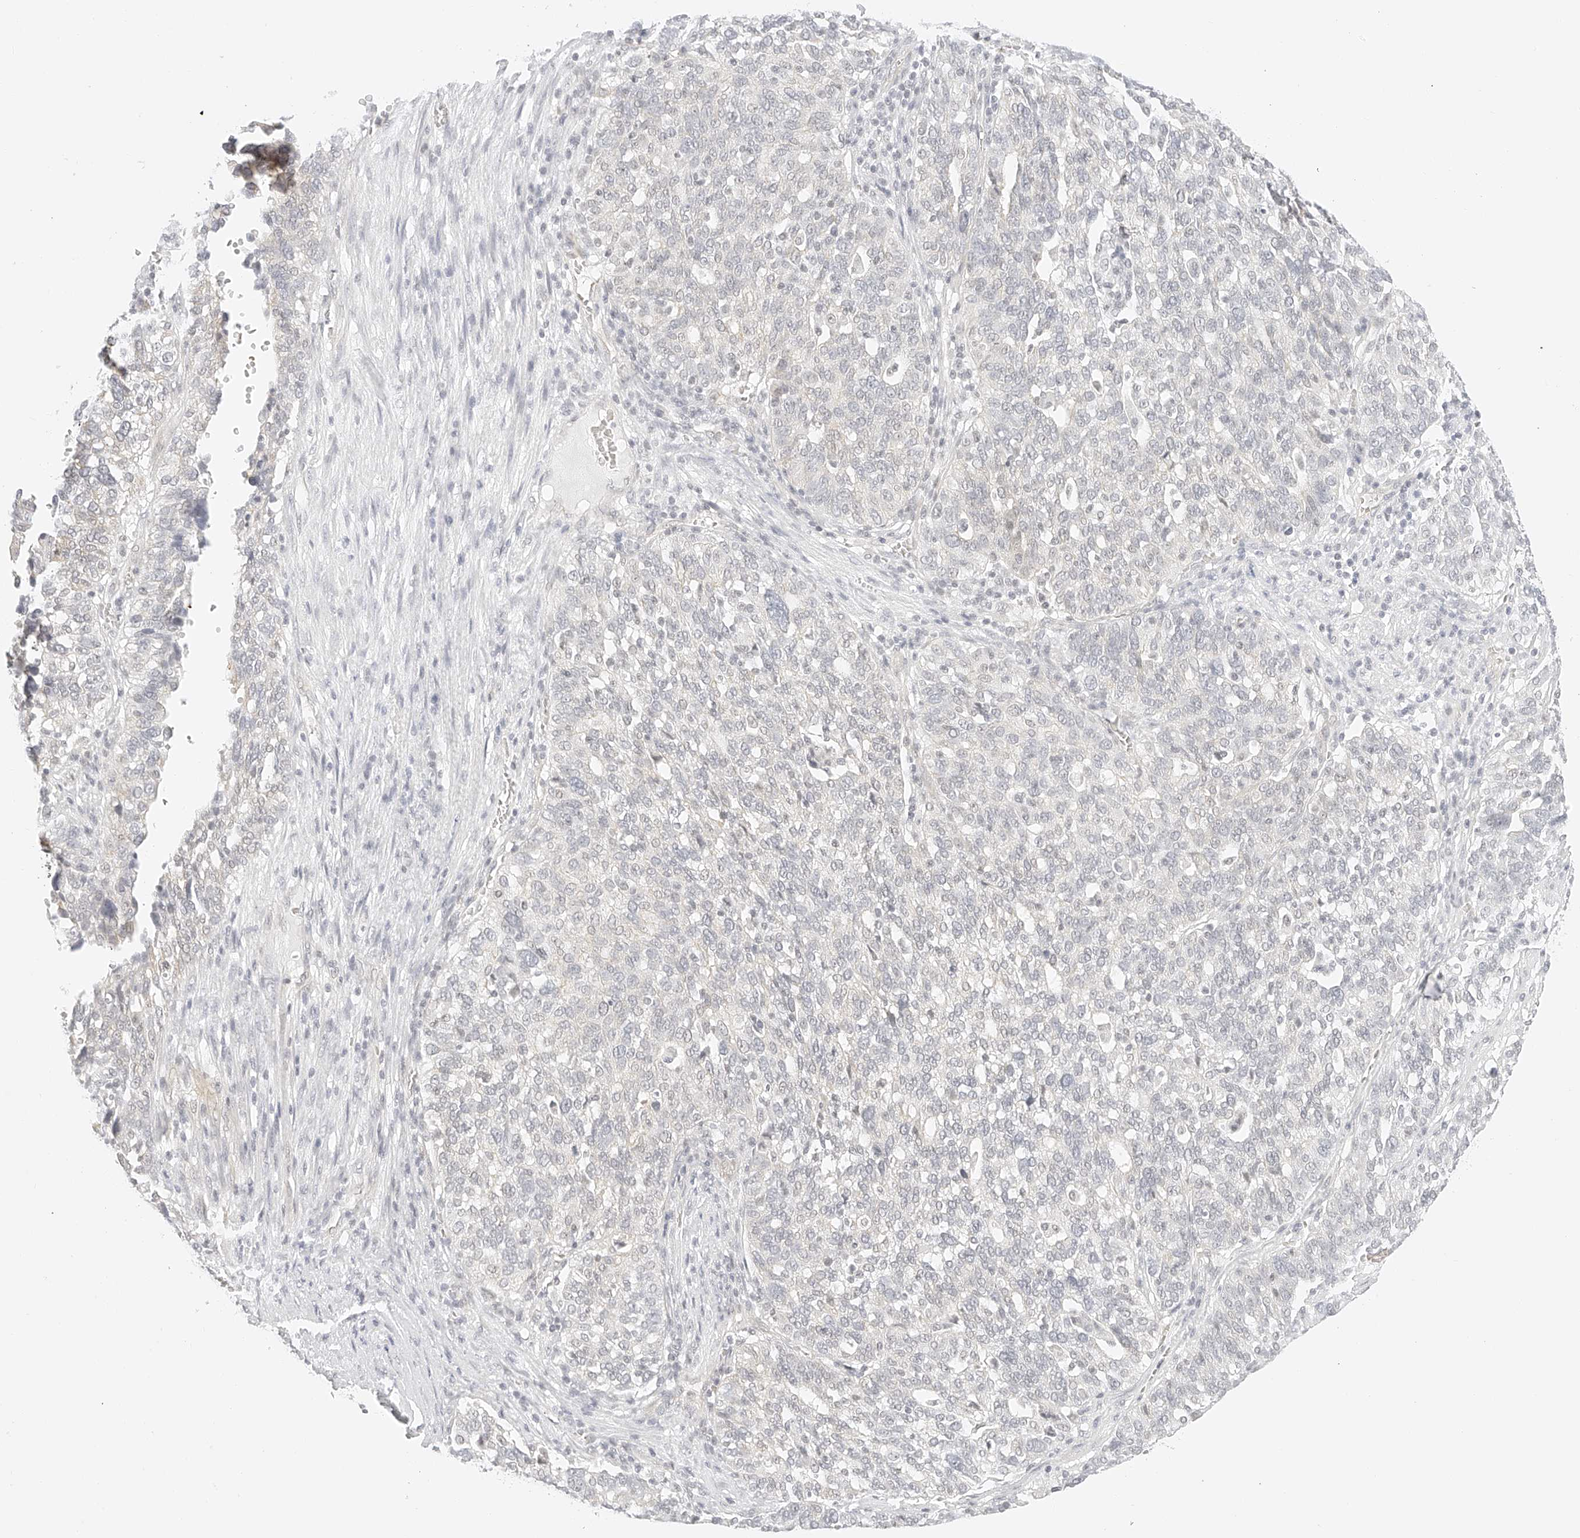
{"staining": {"intensity": "negative", "quantity": "none", "location": "none"}, "tissue": "ovarian cancer", "cell_type": "Tumor cells", "image_type": "cancer", "snomed": [{"axis": "morphology", "description": "Cystadenocarcinoma, serous, NOS"}, {"axis": "topography", "description": "Ovary"}], "caption": "This is an immunohistochemistry (IHC) image of serous cystadenocarcinoma (ovarian). There is no expression in tumor cells.", "gene": "ZFP69", "patient": {"sex": "female", "age": 59}}